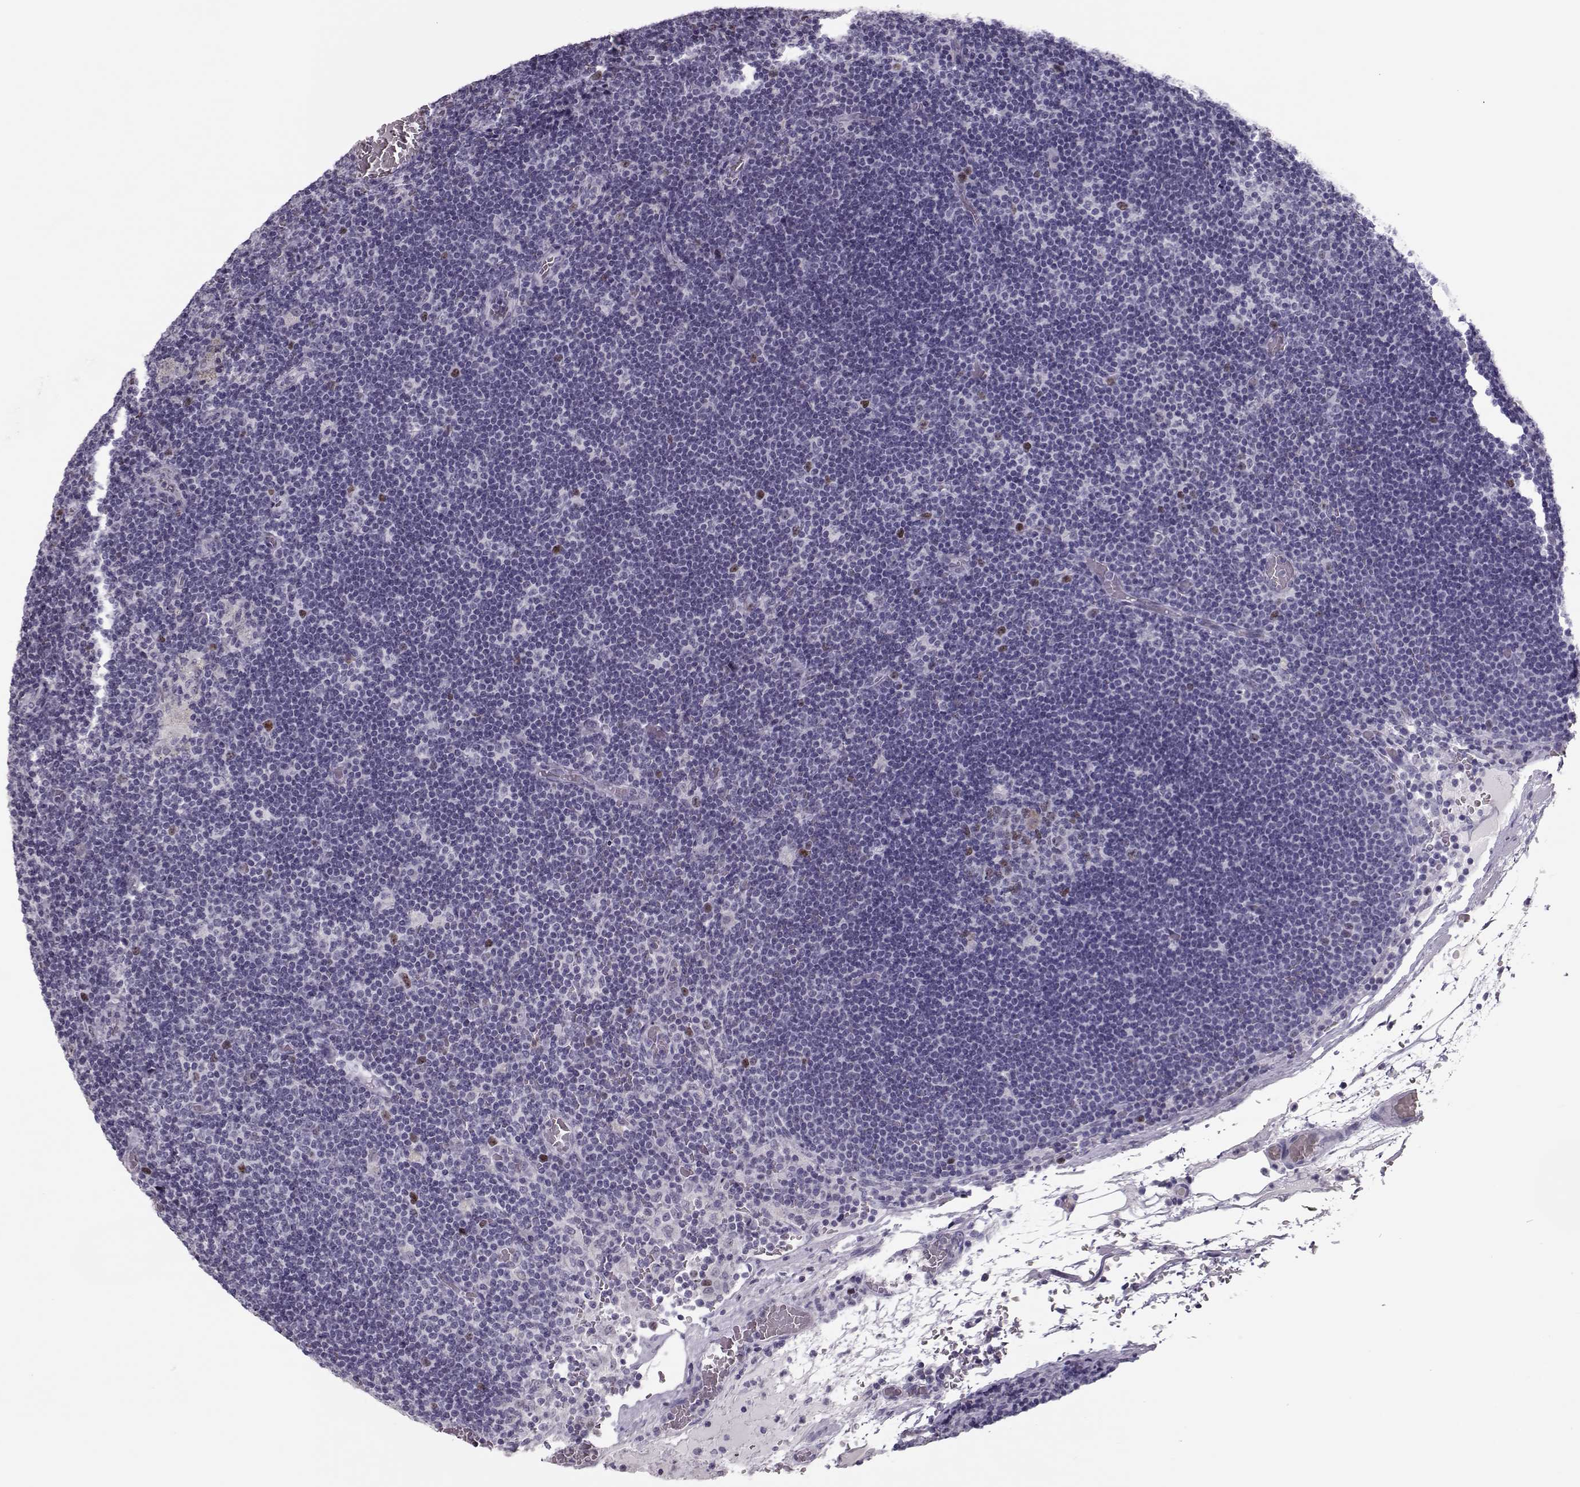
{"staining": {"intensity": "weak", "quantity": "<25%", "location": "nuclear"}, "tissue": "lymph node", "cell_type": "Germinal center cells", "image_type": "normal", "snomed": [{"axis": "morphology", "description": "Normal tissue, NOS"}, {"axis": "topography", "description": "Lymph node"}], "caption": "IHC image of unremarkable lymph node stained for a protein (brown), which demonstrates no expression in germinal center cells. (DAB immunohistochemistry with hematoxylin counter stain).", "gene": "SGO1", "patient": {"sex": "male", "age": 63}}